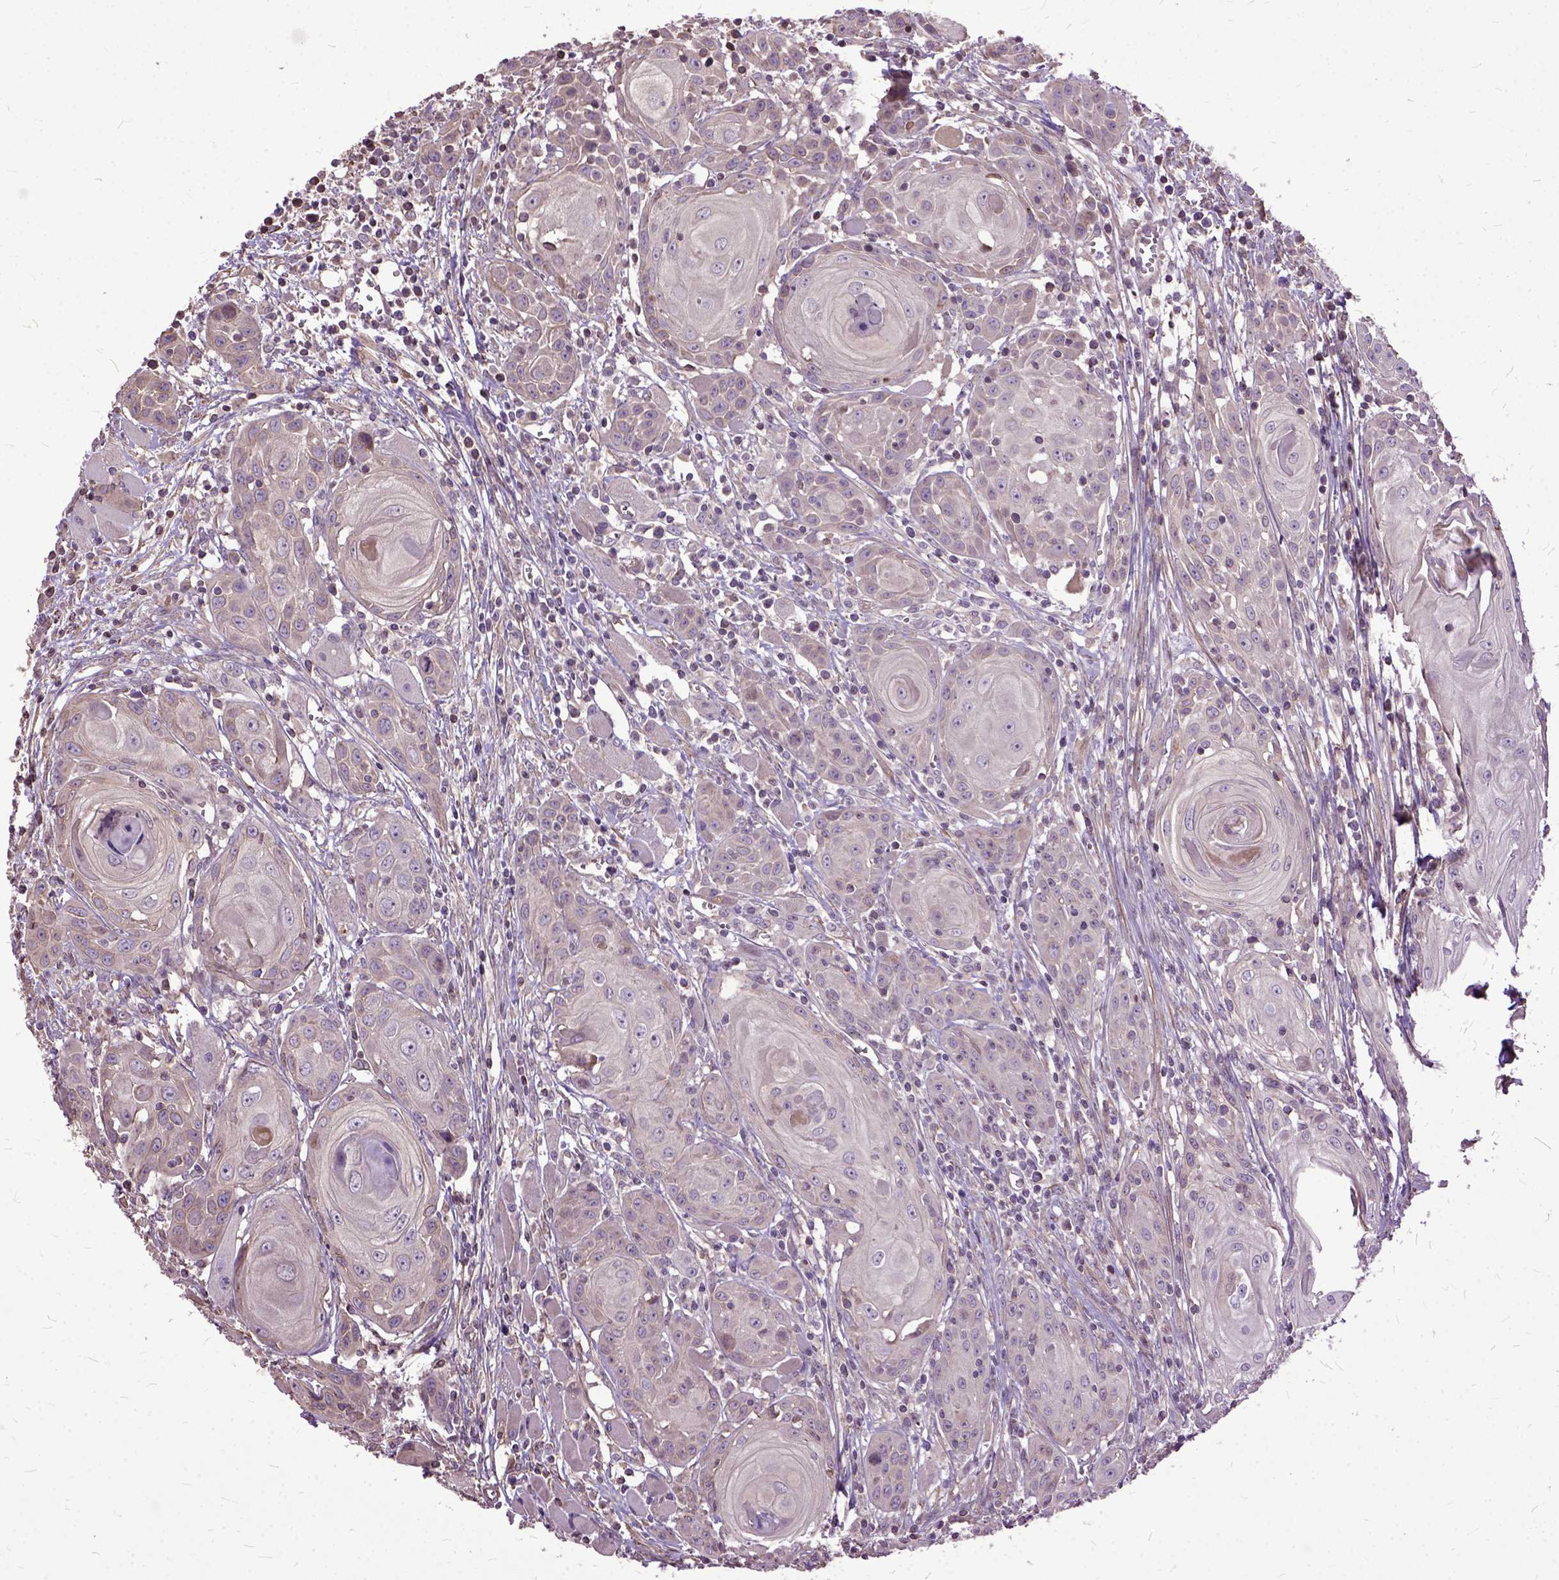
{"staining": {"intensity": "negative", "quantity": "none", "location": "none"}, "tissue": "head and neck cancer", "cell_type": "Tumor cells", "image_type": "cancer", "snomed": [{"axis": "morphology", "description": "Squamous cell carcinoma, NOS"}, {"axis": "topography", "description": "Head-Neck"}], "caption": "IHC photomicrograph of neoplastic tissue: human squamous cell carcinoma (head and neck) stained with DAB exhibits no significant protein expression in tumor cells.", "gene": "AREG", "patient": {"sex": "female", "age": 80}}